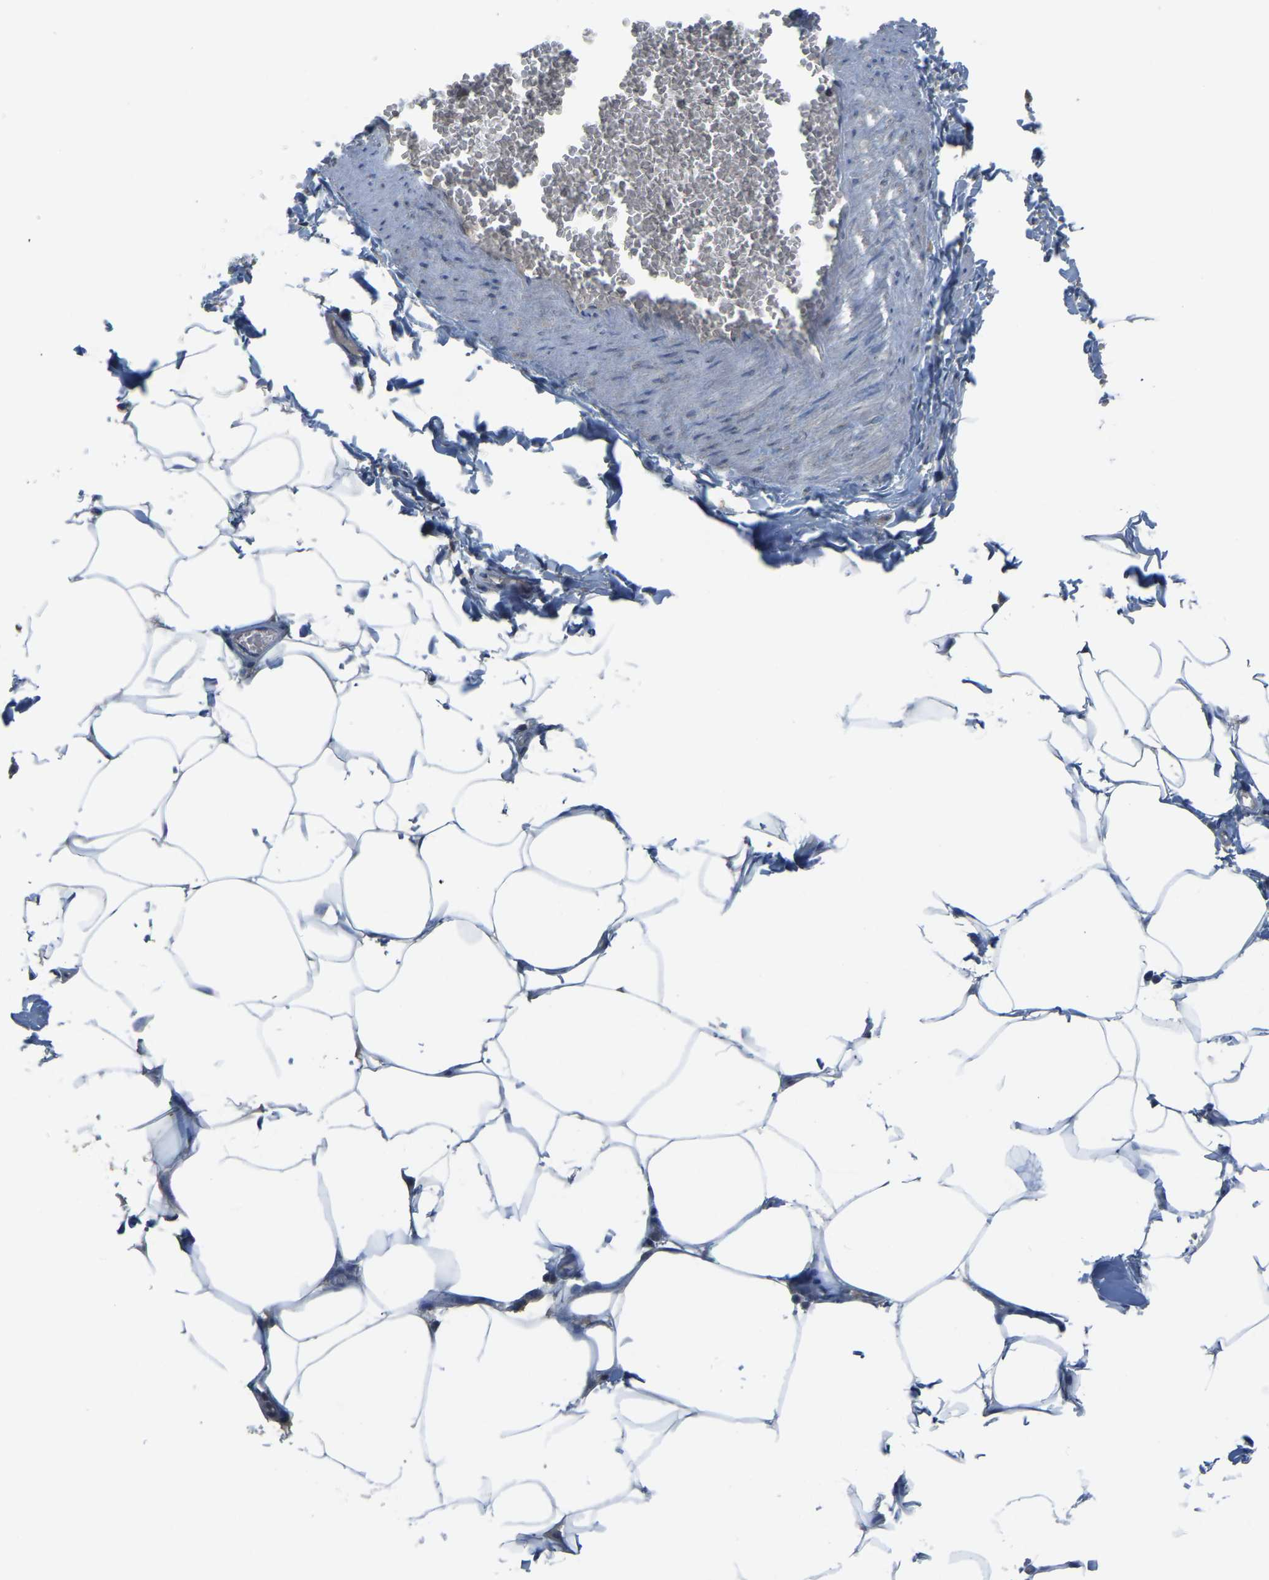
{"staining": {"intensity": "negative", "quantity": "none", "location": "none"}, "tissue": "adipose tissue", "cell_type": "Adipocytes", "image_type": "normal", "snomed": [{"axis": "morphology", "description": "Normal tissue, NOS"}, {"axis": "topography", "description": "Vascular tissue"}], "caption": "DAB immunohistochemical staining of unremarkable adipose tissue displays no significant staining in adipocytes. The staining is performed using DAB (3,3'-diaminobenzidine) brown chromogen with nuclei counter-stained in using hematoxylin.", "gene": "AIMP1", "patient": {"sex": "male", "age": 41}}